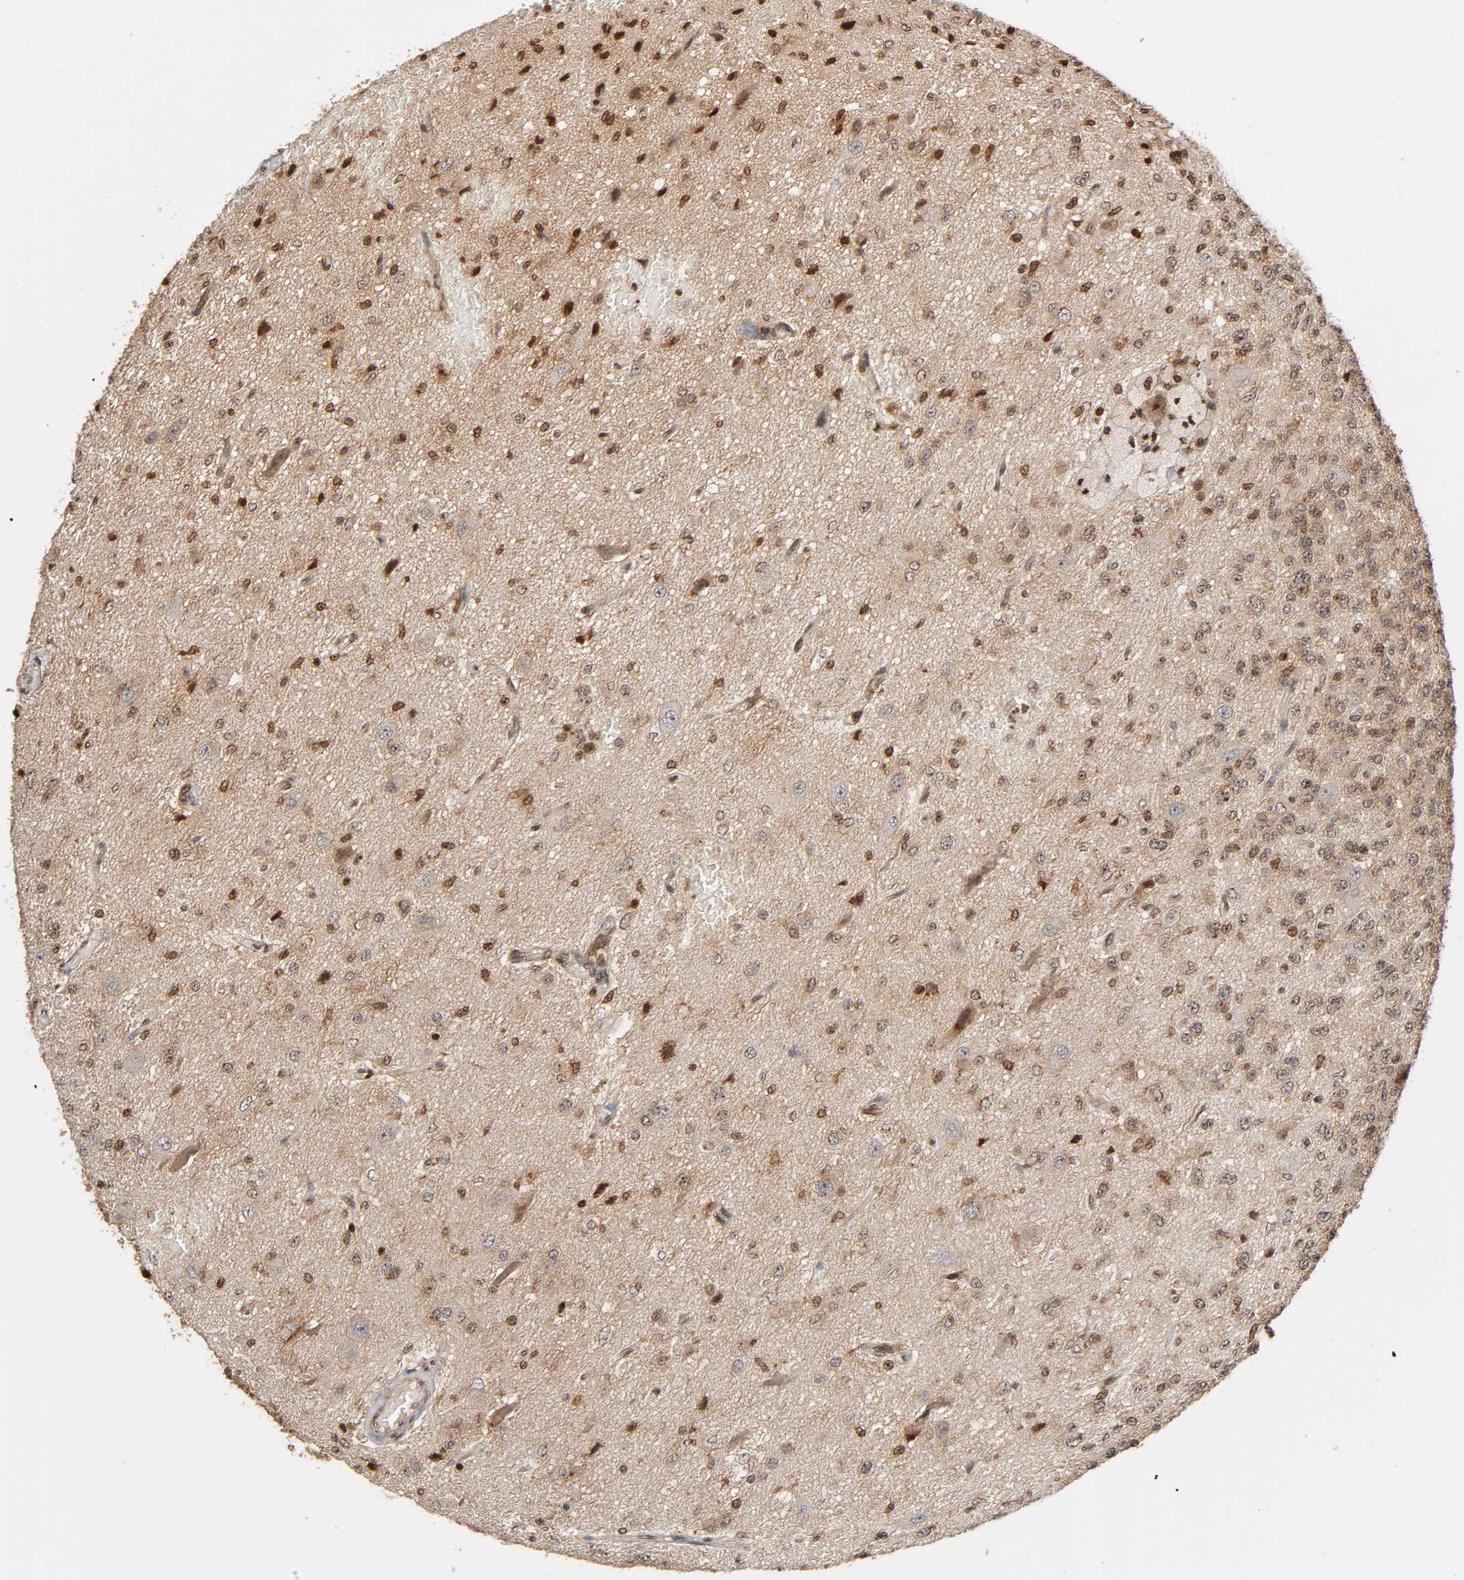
{"staining": {"intensity": "moderate", "quantity": "25%-75%", "location": "cytoplasmic/membranous,nuclear"}, "tissue": "glioma", "cell_type": "Tumor cells", "image_type": "cancer", "snomed": [{"axis": "morphology", "description": "Glioma, malignant, High grade"}, {"axis": "topography", "description": "pancreas cauda"}], "caption": "The image shows immunohistochemical staining of malignant glioma (high-grade). There is moderate cytoplasmic/membranous and nuclear staining is present in about 25%-75% of tumor cells. The staining is performed using DAB (3,3'-diaminobenzidine) brown chromogen to label protein expression. The nuclei are counter-stained blue using hematoxylin.", "gene": "ITGAV", "patient": {"sex": "male", "age": 60}}